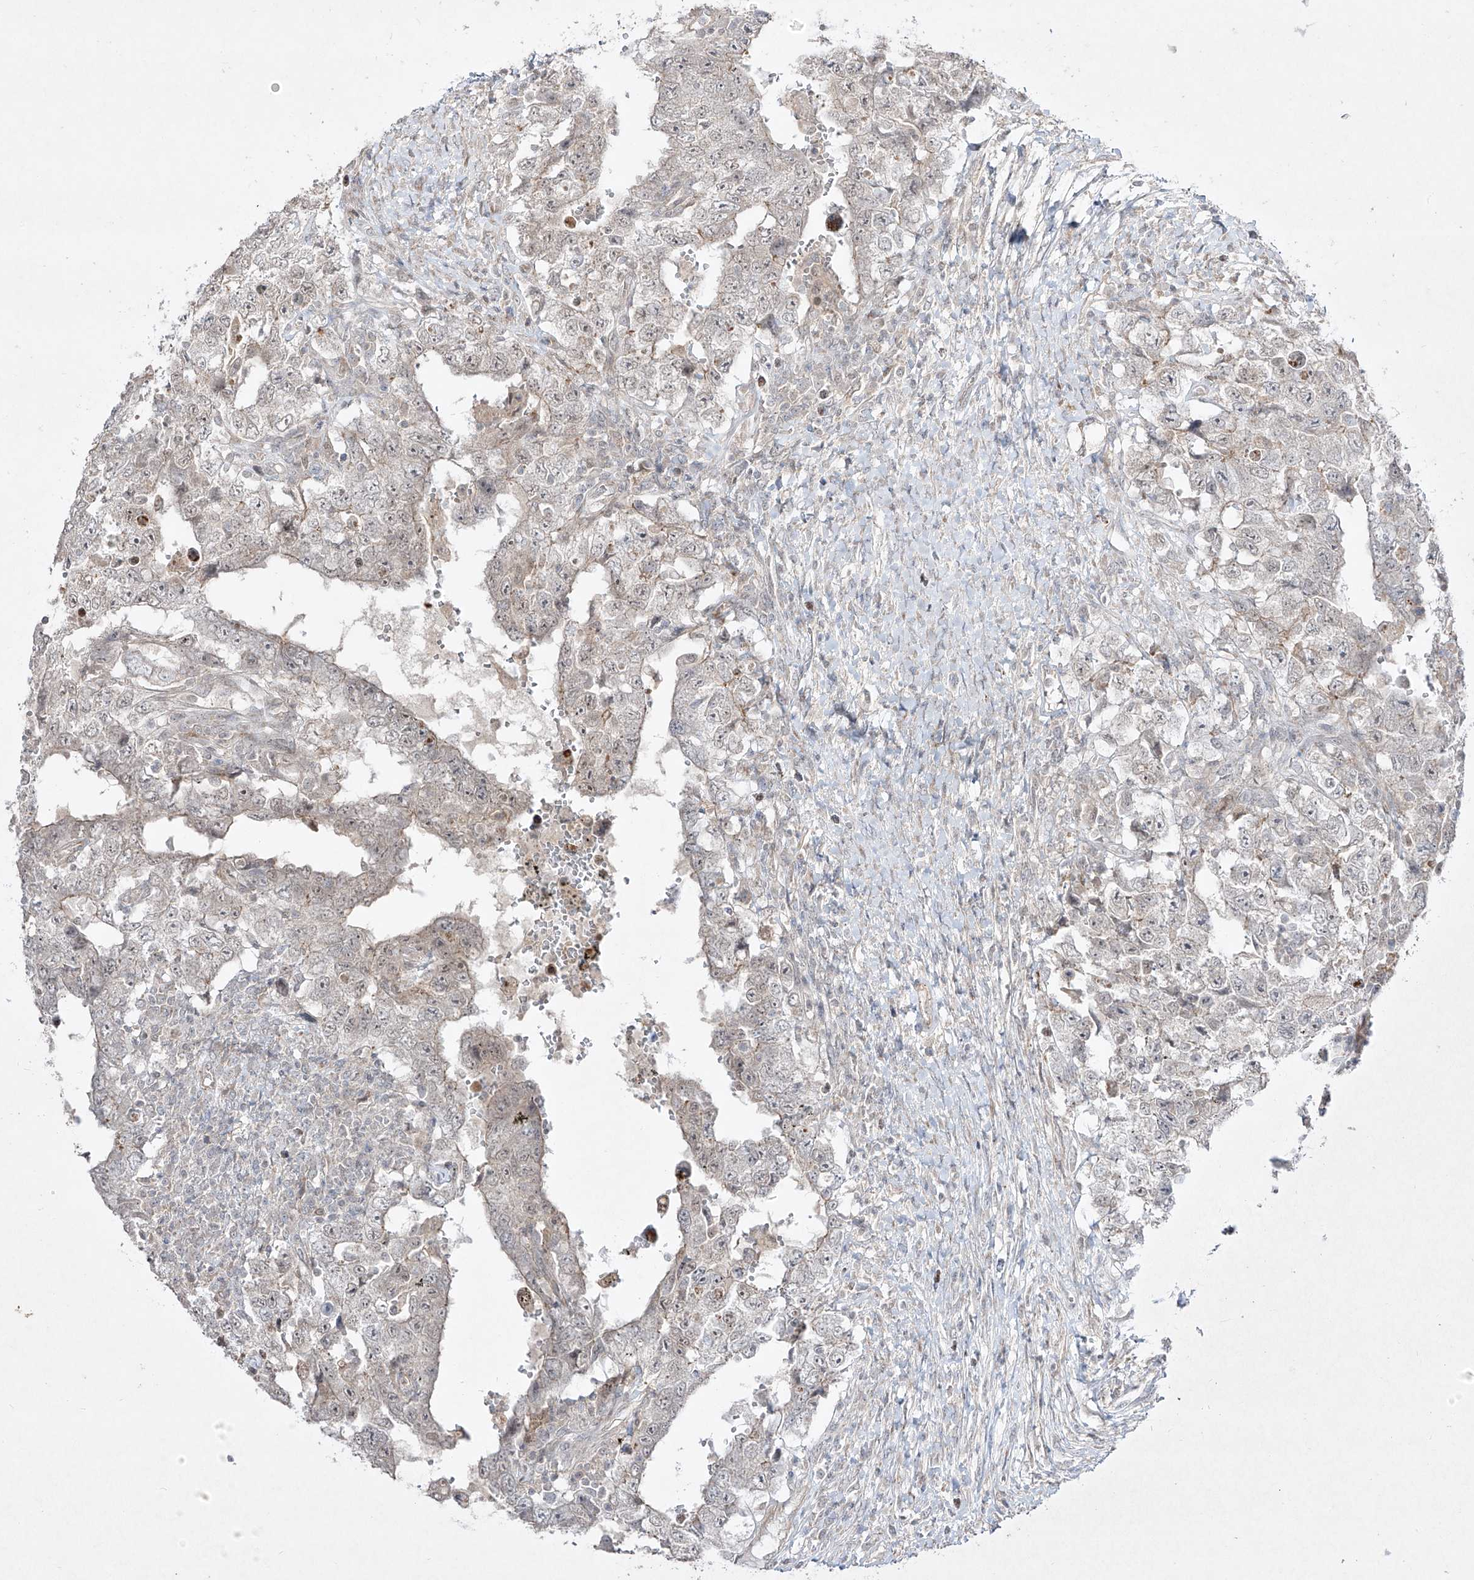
{"staining": {"intensity": "negative", "quantity": "none", "location": "none"}, "tissue": "testis cancer", "cell_type": "Tumor cells", "image_type": "cancer", "snomed": [{"axis": "morphology", "description": "Carcinoma, Embryonal, NOS"}, {"axis": "topography", "description": "Testis"}], "caption": "The immunohistochemistry image has no significant positivity in tumor cells of testis embryonal carcinoma tissue. (DAB immunohistochemistry visualized using brightfield microscopy, high magnification).", "gene": "KDM1B", "patient": {"sex": "male", "age": 26}}